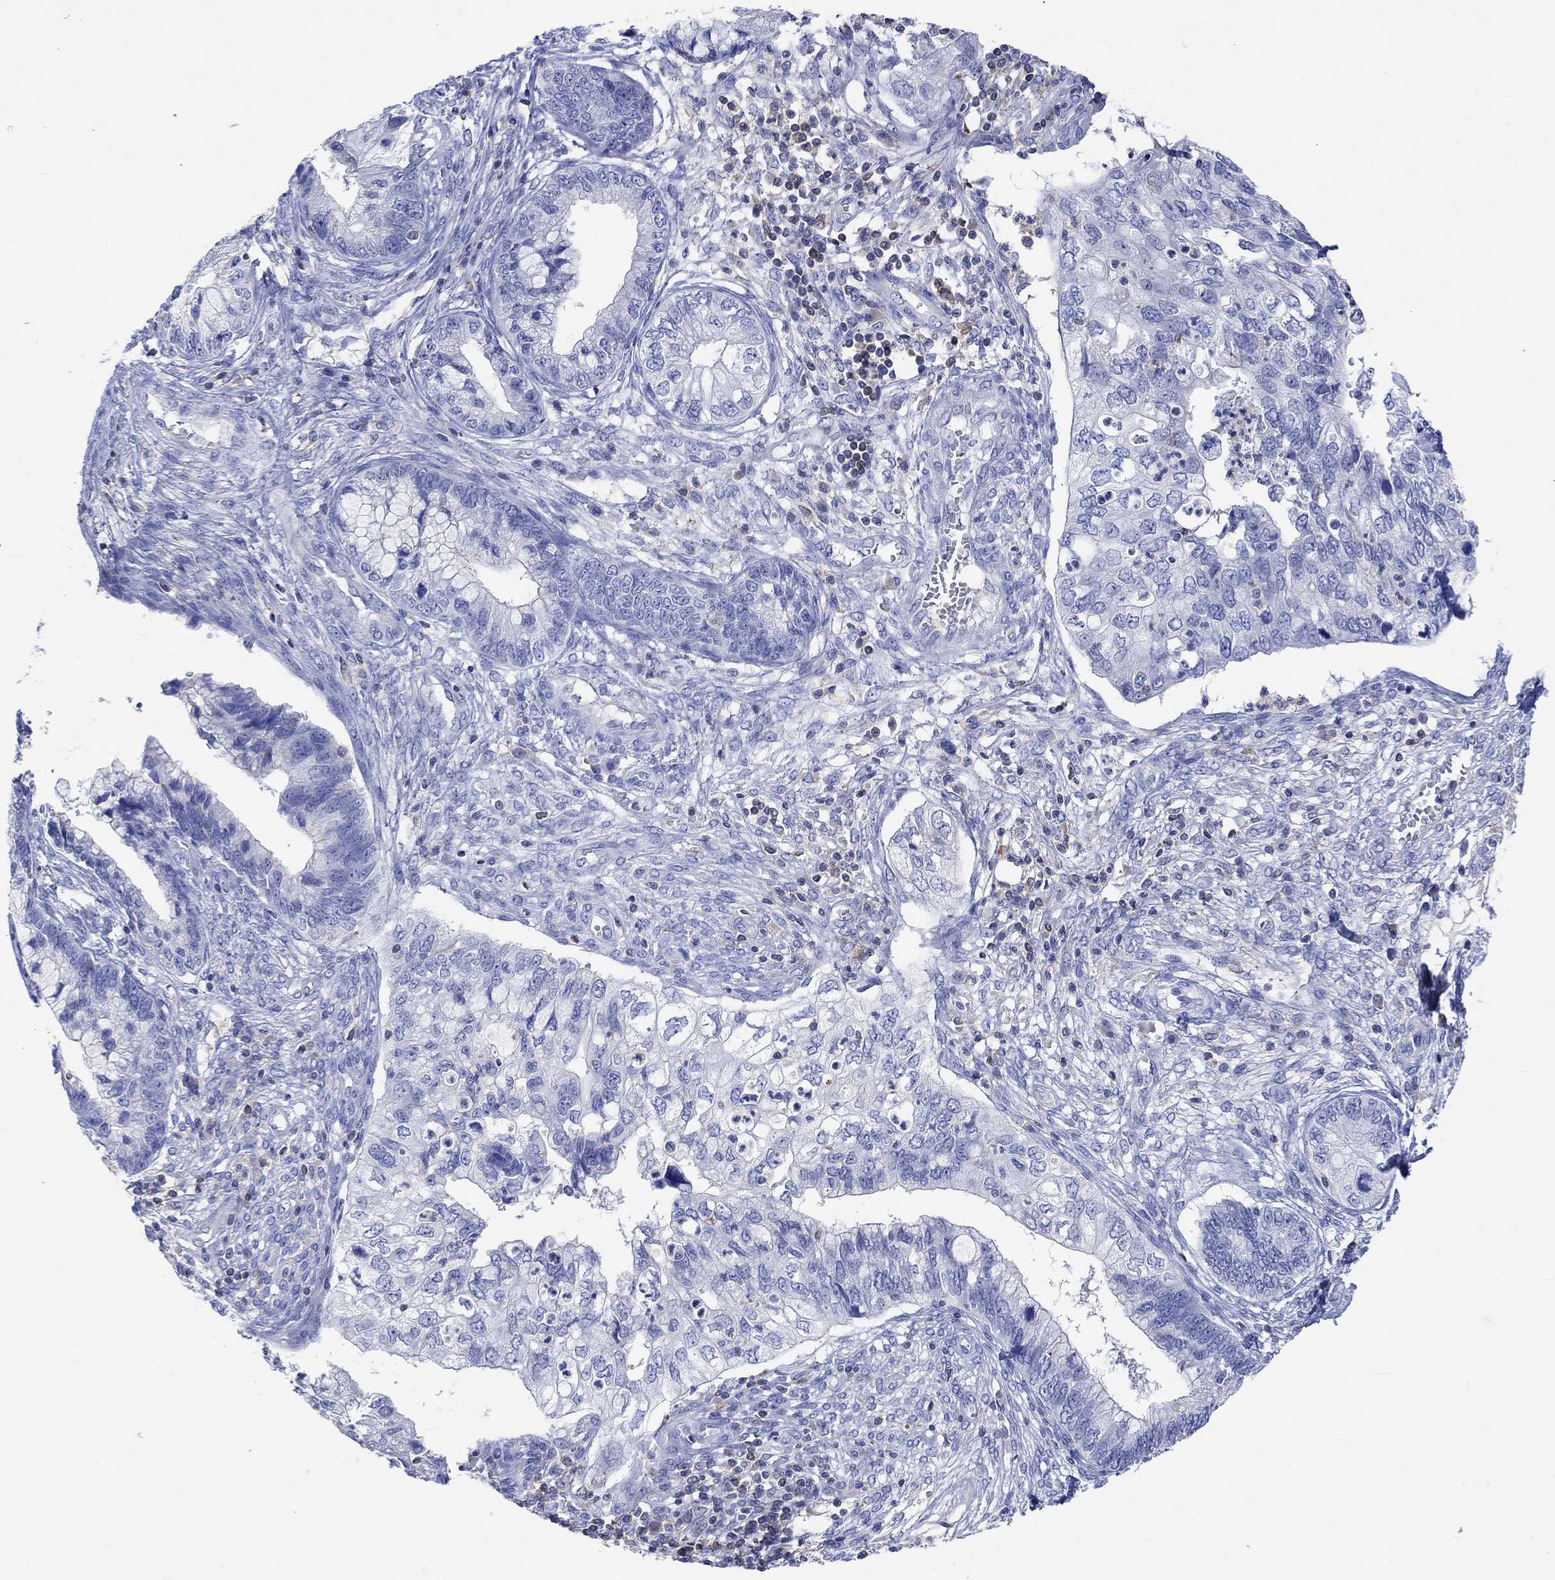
{"staining": {"intensity": "negative", "quantity": "none", "location": "none"}, "tissue": "cervical cancer", "cell_type": "Tumor cells", "image_type": "cancer", "snomed": [{"axis": "morphology", "description": "Adenocarcinoma, NOS"}, {"axis": "topography", "description": "Cervix"}], "caption": "This is a image of IHC staining of cervical adenocarcinoma, which shows no expression in tumor cells.", "gene": "GCM1", "patient": {"sex": "female", "age": 44}}